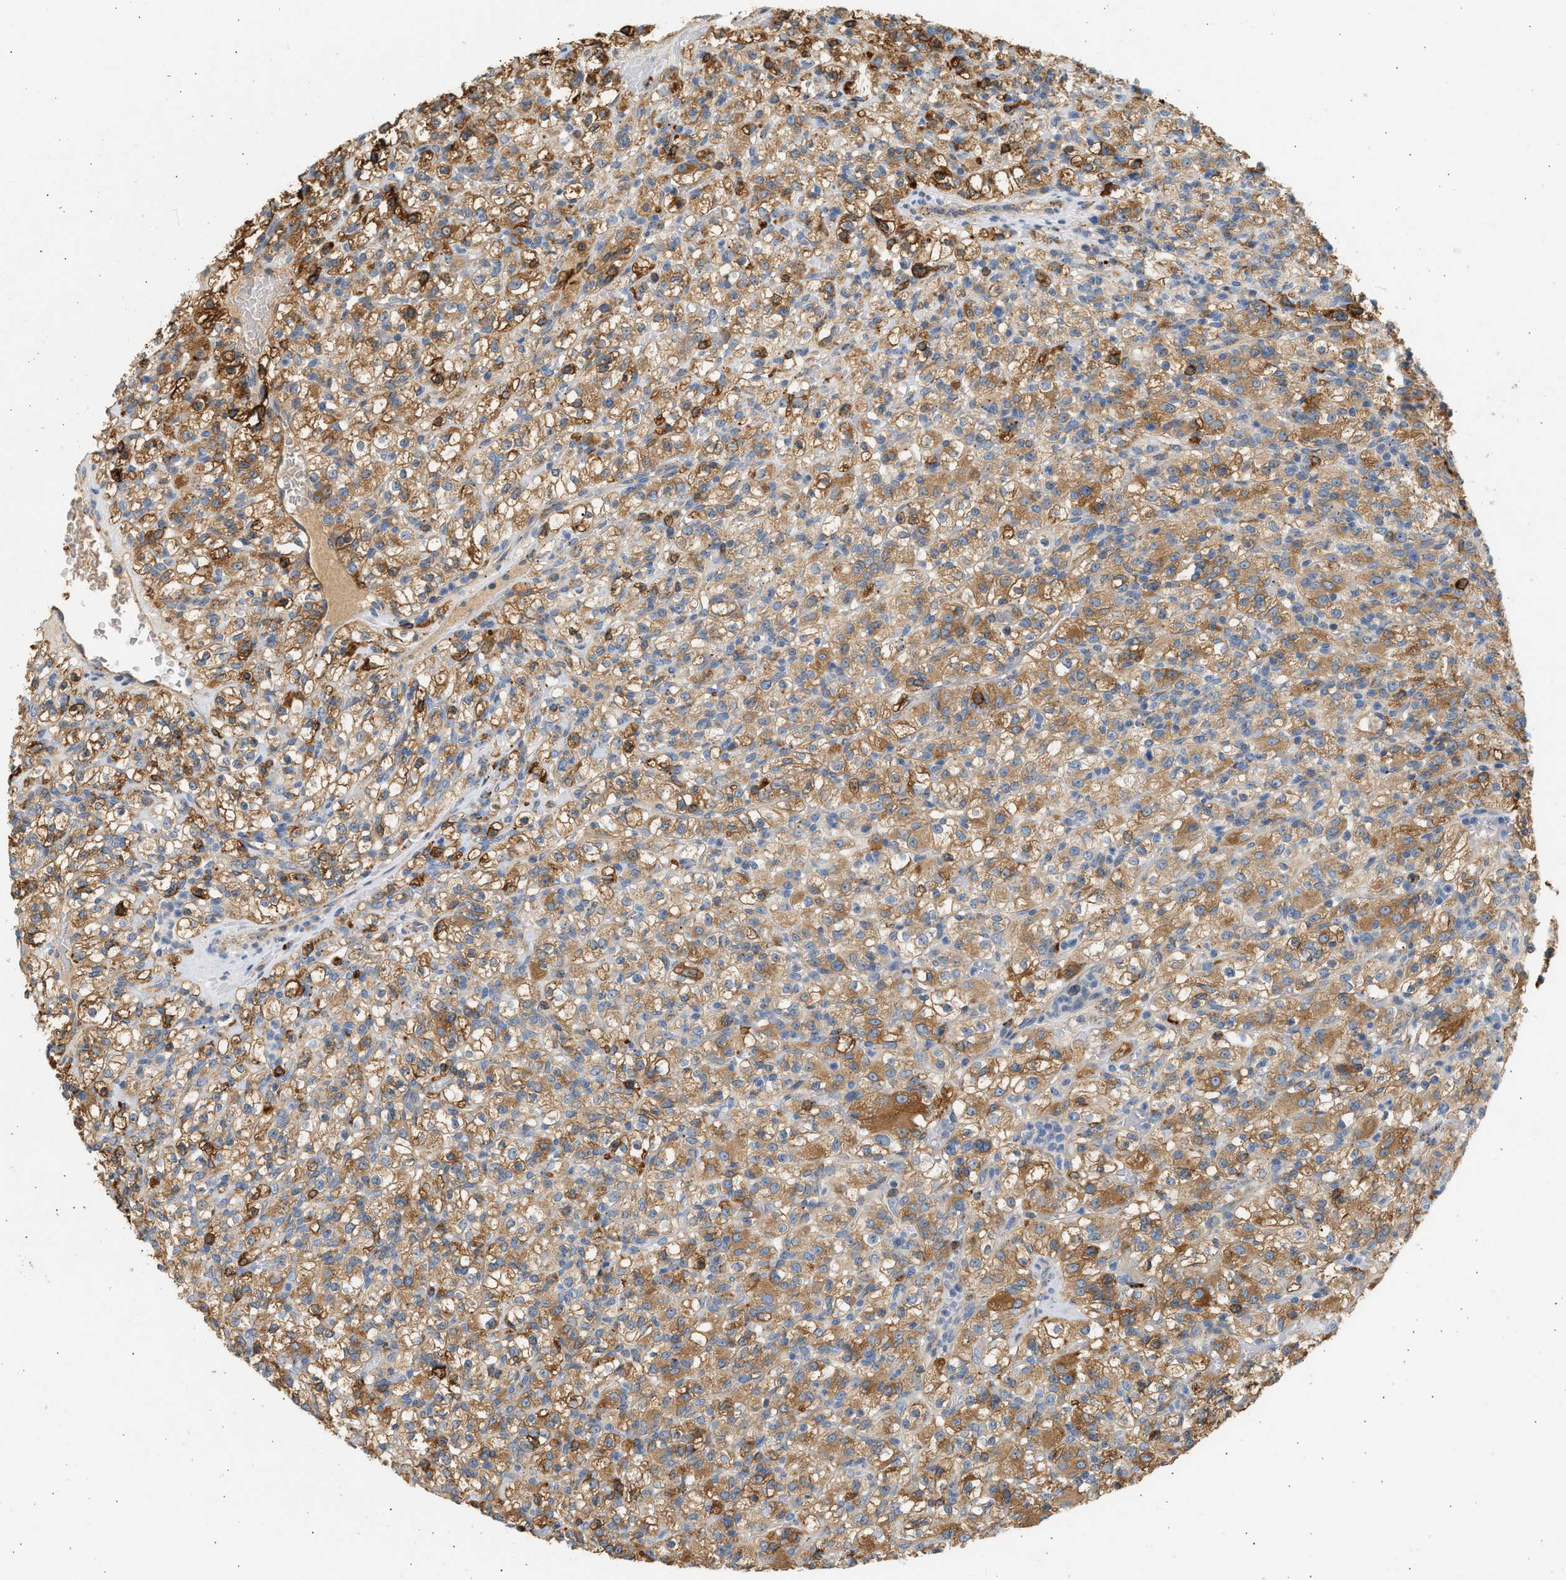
{"staining": {"intensity": "moderate", "quantity": ">75%", "location": "cytoplasmic/membranous"}, "tissue": "renal cancer", "cell_type": "Tumor cells", "image_type": "cancer", "snomed": [{"axis": "morphology", "description": "Normal tissue, NOS"}, {"axis": "morphology", "description": "Adenocarcinoma, NOS"}, {"axis": "topography", "description": "Kidney"}], "caption": "High-magnification brightfield microscopy of renal adenocarcinoma stained with DAB (3,3'-diaminobenzidine) (brown) and counterstained with hematoxylin (blue). tumor cells exhibit moderate cytoplasmic/membranous staining is seen in about>75% of cells.", "gene": "ENTHD1", "patient": {"sex": "female", "age": 72}}